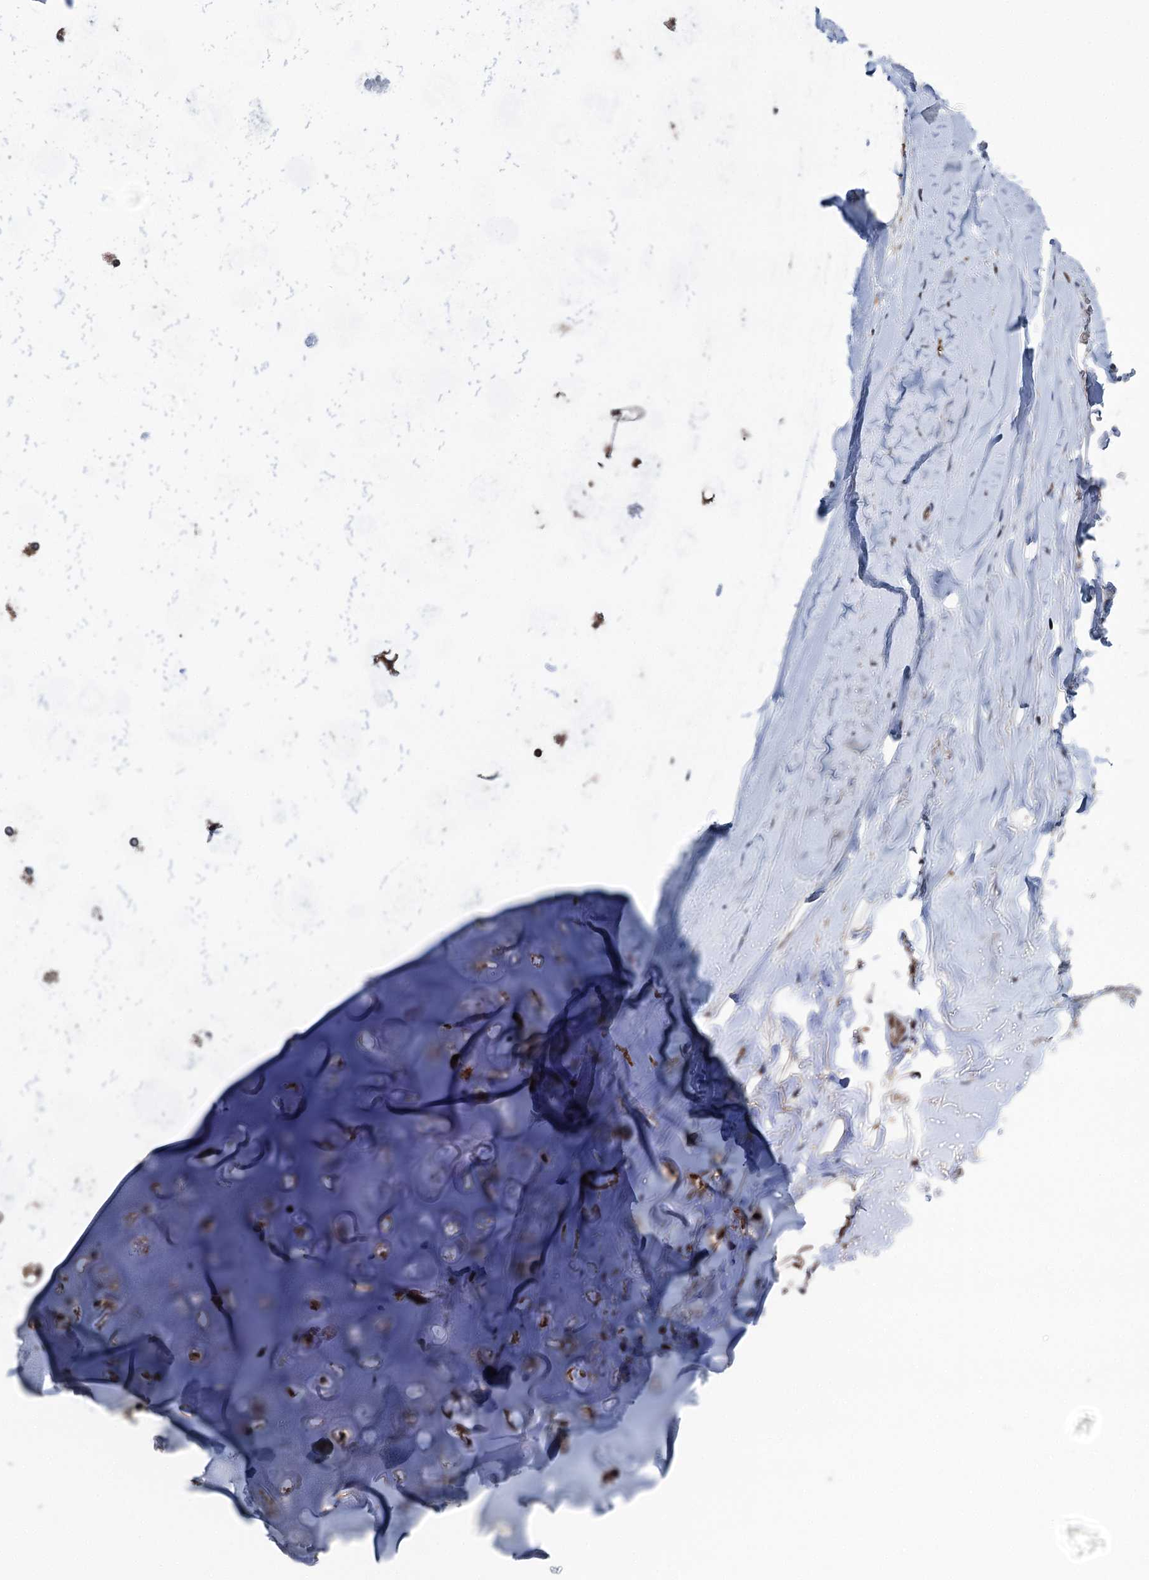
{"staining": {"intensity": "moderate", "quantity": ">75%", "location": "cytoplasmic/membranous"}, "tissue": "adipose tissue", "cell_type": "Adipocytes", "image_type": "normal", "snomed": [{"axis": "morphology", "description": "Normal tissue, NOS"}, {"axis": "topography", "description": "Lymph node"}, {"axis": "topography", "description": "Bronchus"}], "caption": "A photomicrograph of human adipose tissue stained for a protein shows moderate cytoplasmic/membranous brown staining in adipocytes. The staining was performed using DAB, with brown indicating positive protein expression. Nuclei are stained blue with hematoxylin.", "gene": "GPBP1", "patient": {"sex": "male", "age": 63}}